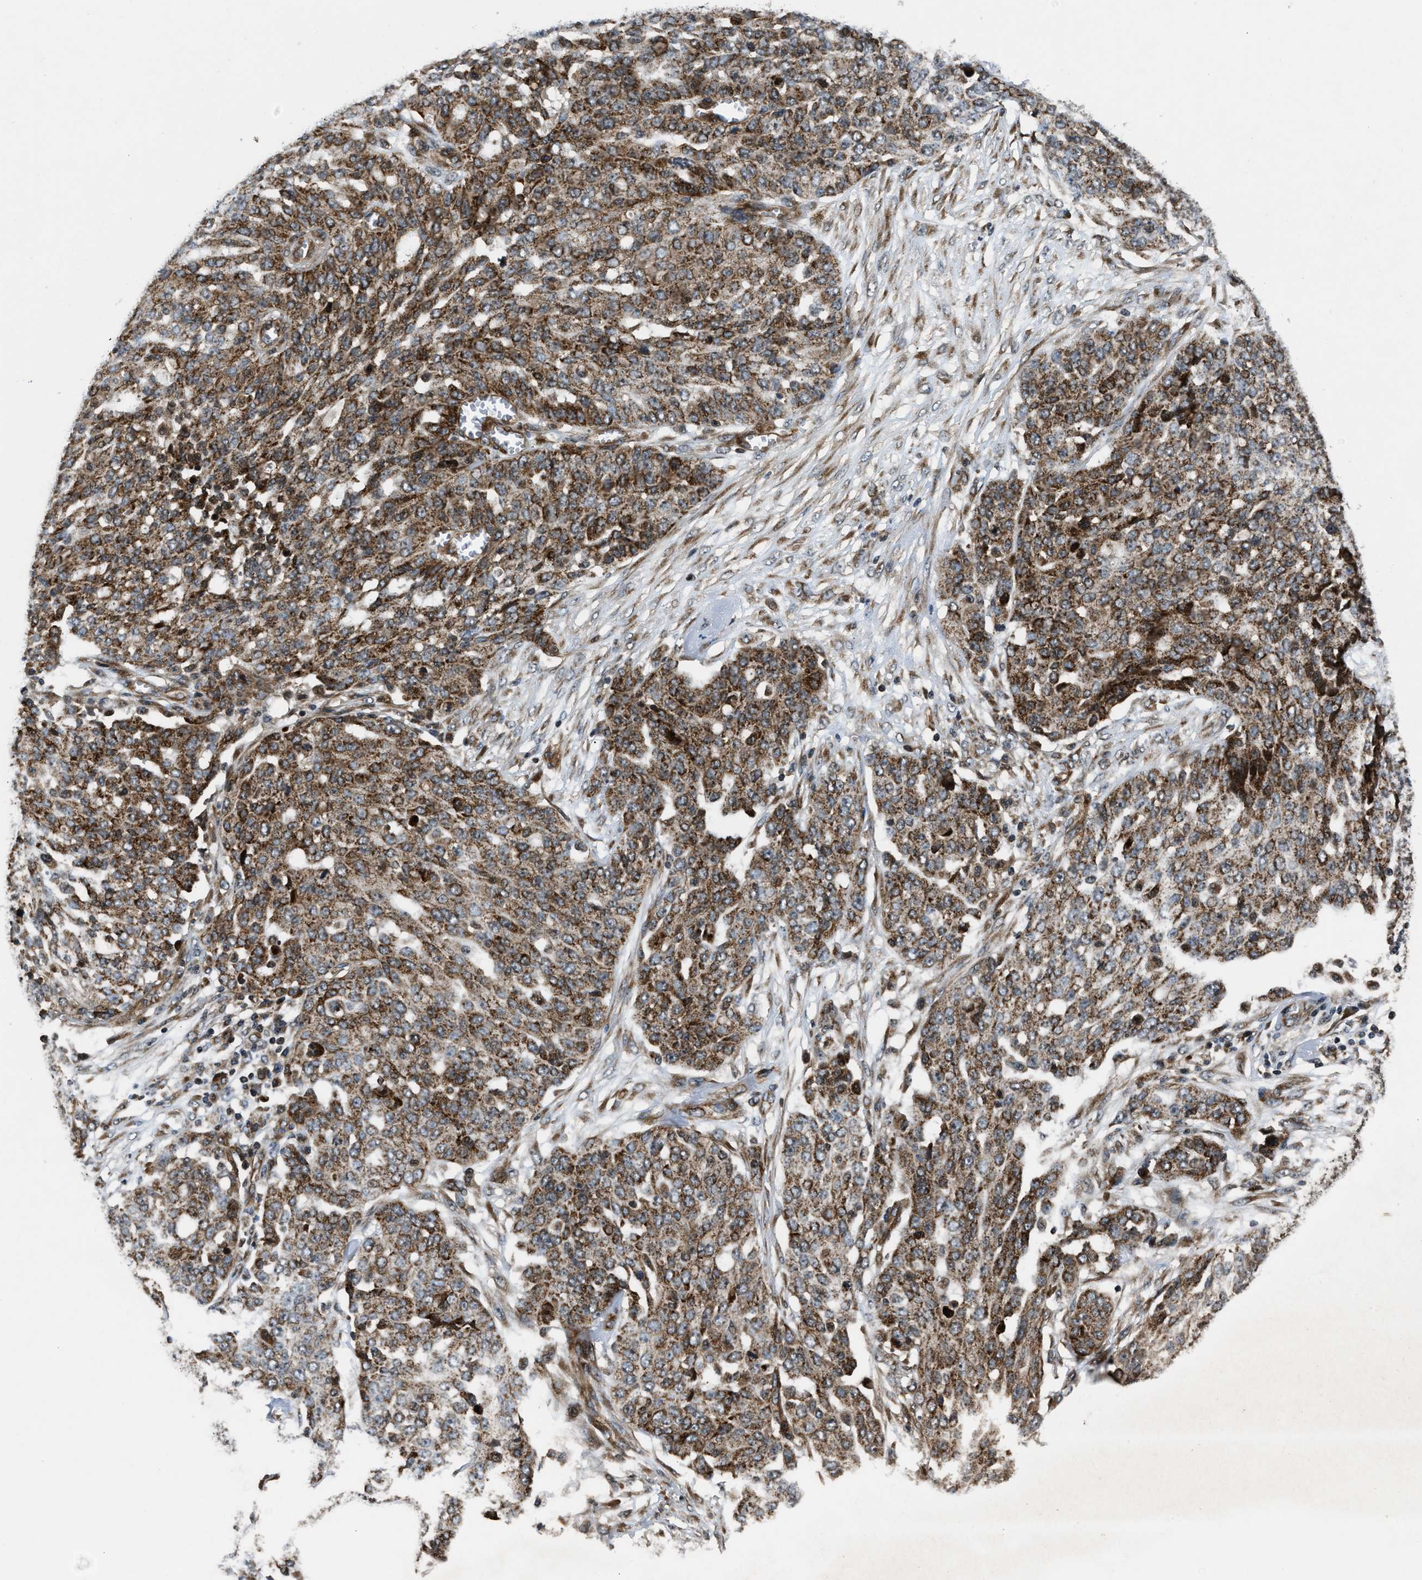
{"staining": {"intensity": "strong", "quantity": ">75%", "location": "cytoplasmic/membranous"}, "tissue": "ovarian cancer", "cell_type": "Tumor cells", "image_type": "cancer", "snomed": [{"axis": "morphology", "description": "Cystadenocarcinoma, serous, NOS"}, {"axis": "topography", "description": "Soft tissue"}, {"axis": "topography", "description": "Ovary"}], "caption": "Immunohistochemical staining of serous cystadenocarcinoma (ovarian) displays high levels of strong cytoplasmic/membranous protein positivity in about >75% of tumor cells. (DAB (3,3'-diaminobenzidine) = brown stain, brightfield microscopy at high magnification).", "gene": "PNPLA8", "patient": {"sex": "female", "age": 57}}